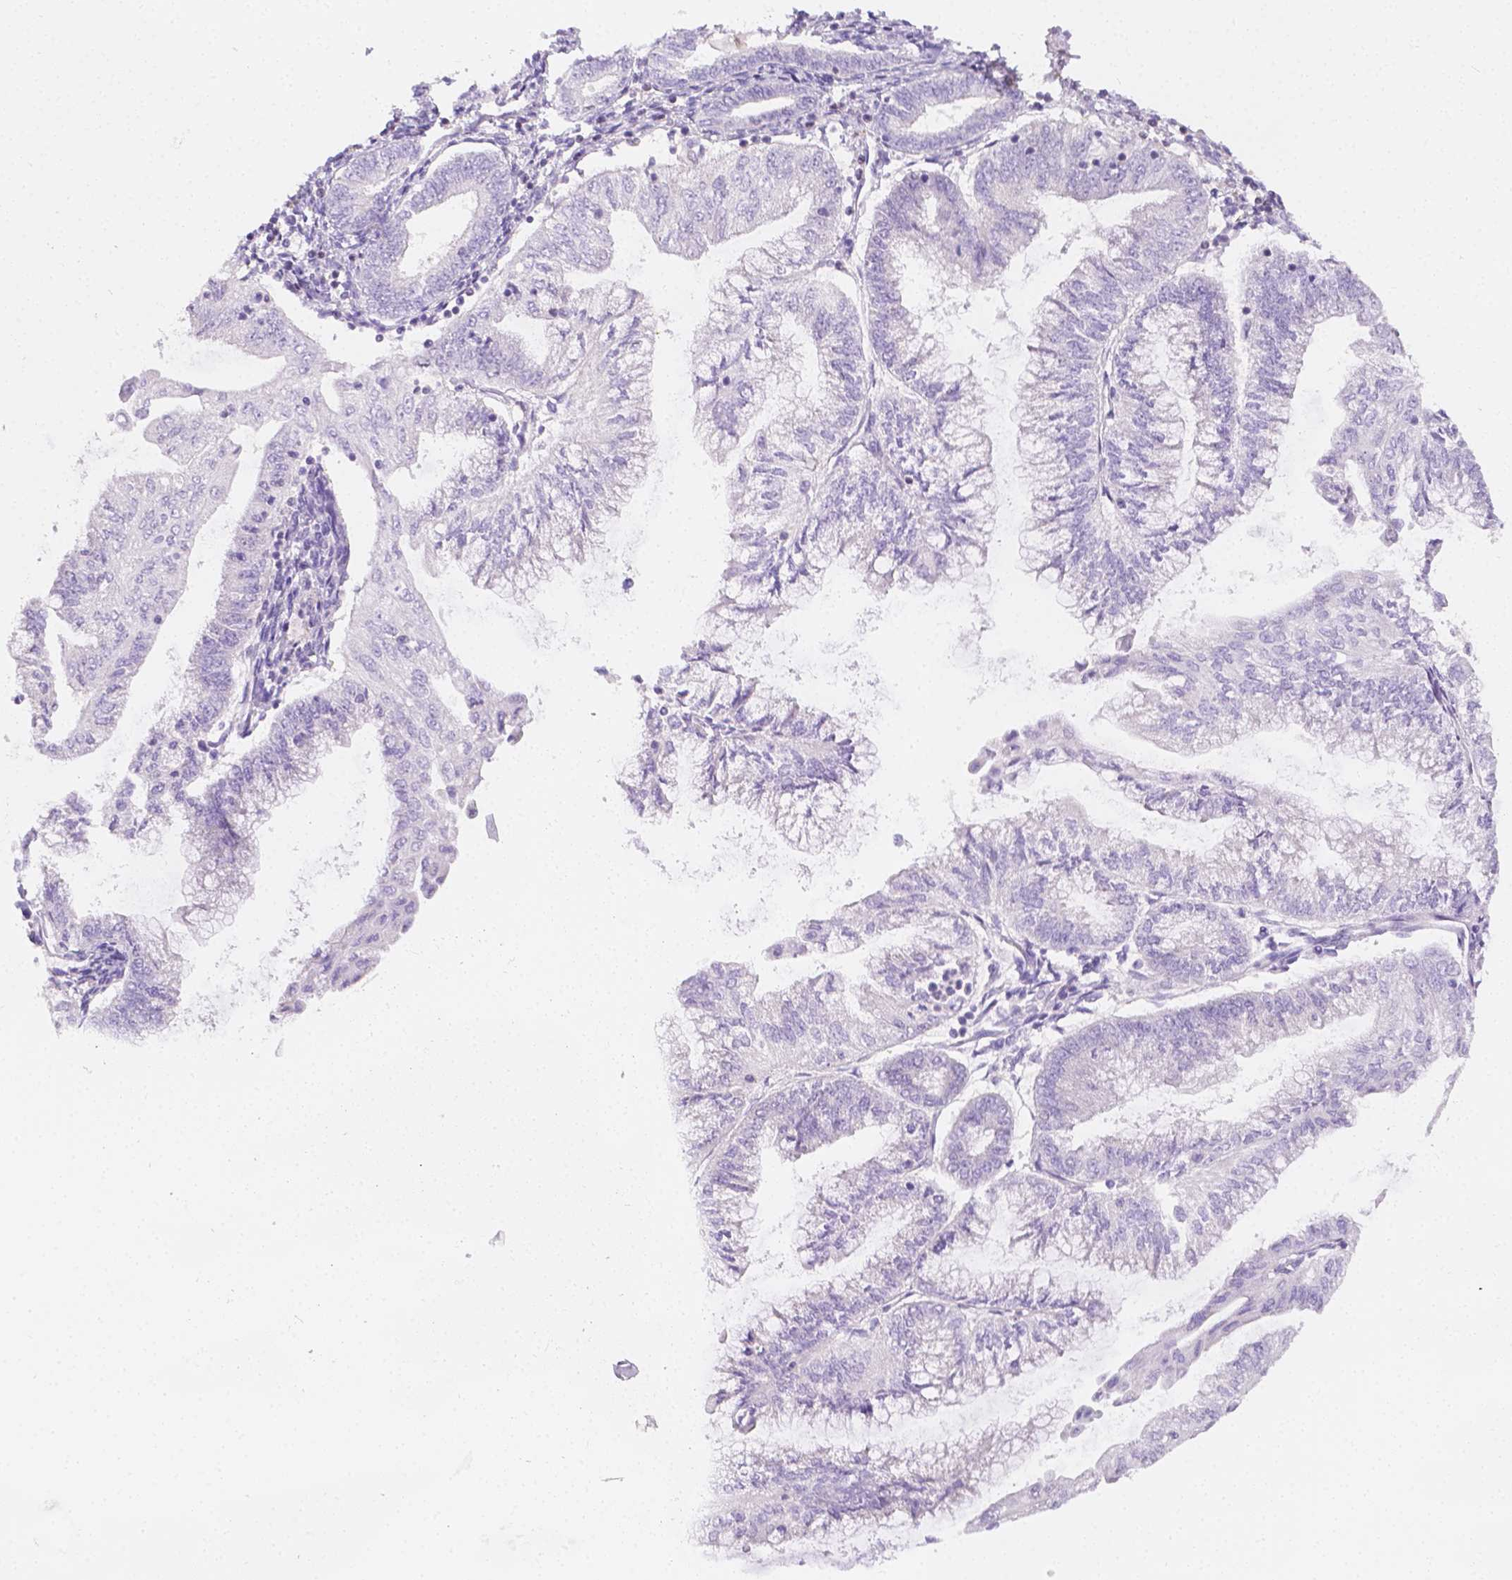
{"staining": {"intensity": "negative", "quantity": "none", "location": "none"}, "tissue": "endometrial cancer", "cell_type": "Tumor cells", "image_type": "cancer", "snomed": [{"axis": "morphology", "description": "Adenocarcinoma, NOS"}, {"axis": "topography", "description": "Endometrium"}], "caption": "There is no significant positivity in tumor cells of endometrial cancer.", "gene": "SGTB", "patient": {"sex": "female", "age": 55}}